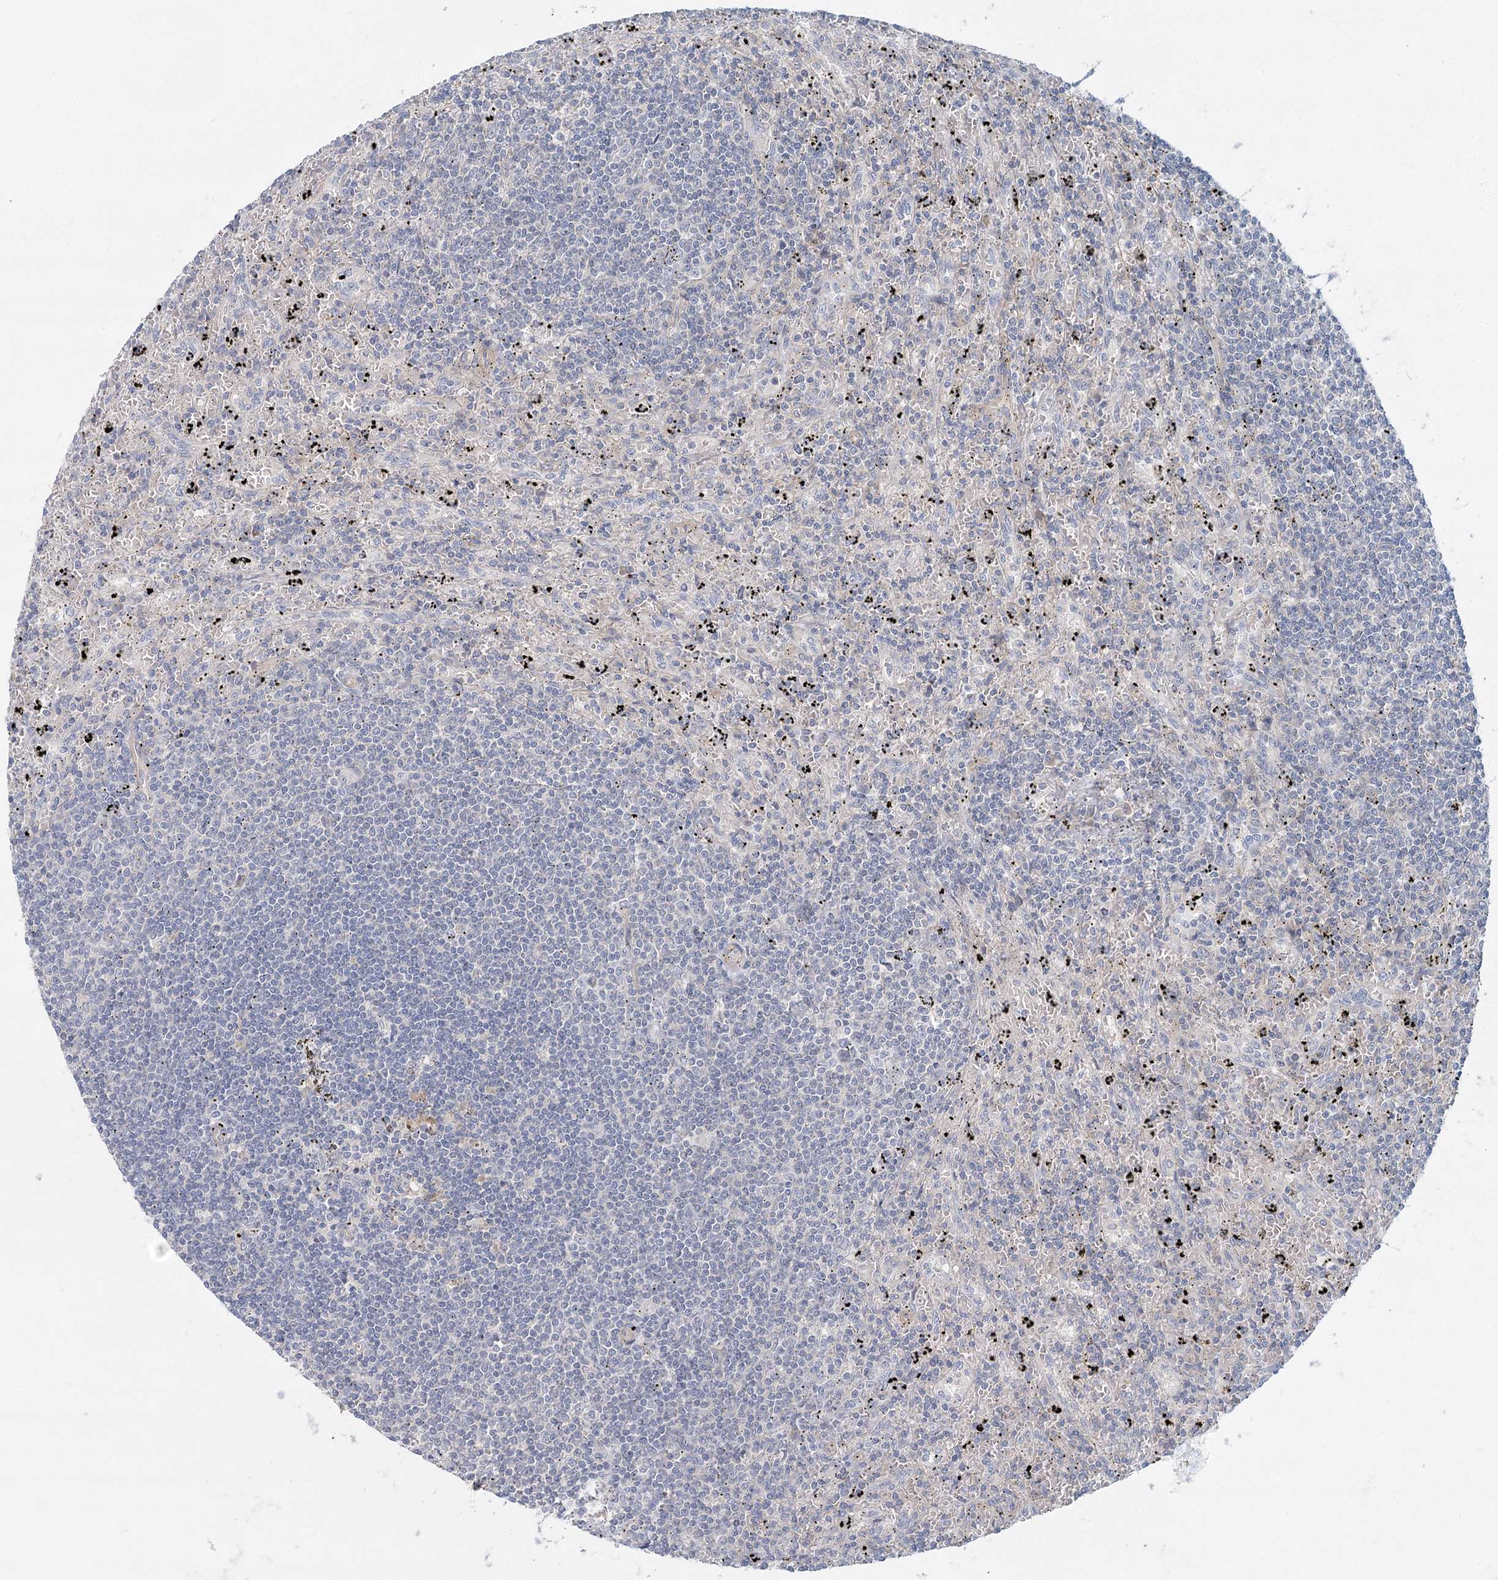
{"staining": {"intensity": "negative", "quantity": "none", "location": "none"}, "tissue": "lymphoma", "cell_type": "Tumor cells", "image_type": "cancer", "snomed": [{"axis": "morphology", "description": "Malignant lymphoma, non-Hodgkin's type, Low grade"}, {"axis": "topography", "description": "Spleen"}], "caption": "Malignant lymphoma, non-Hodgkin's type (low-grade) was stained to show a protein in brown. There is no significant staining in tumor cells.", "gene": "DNMBP", "patient": {"sex": "male", "age": 76}}